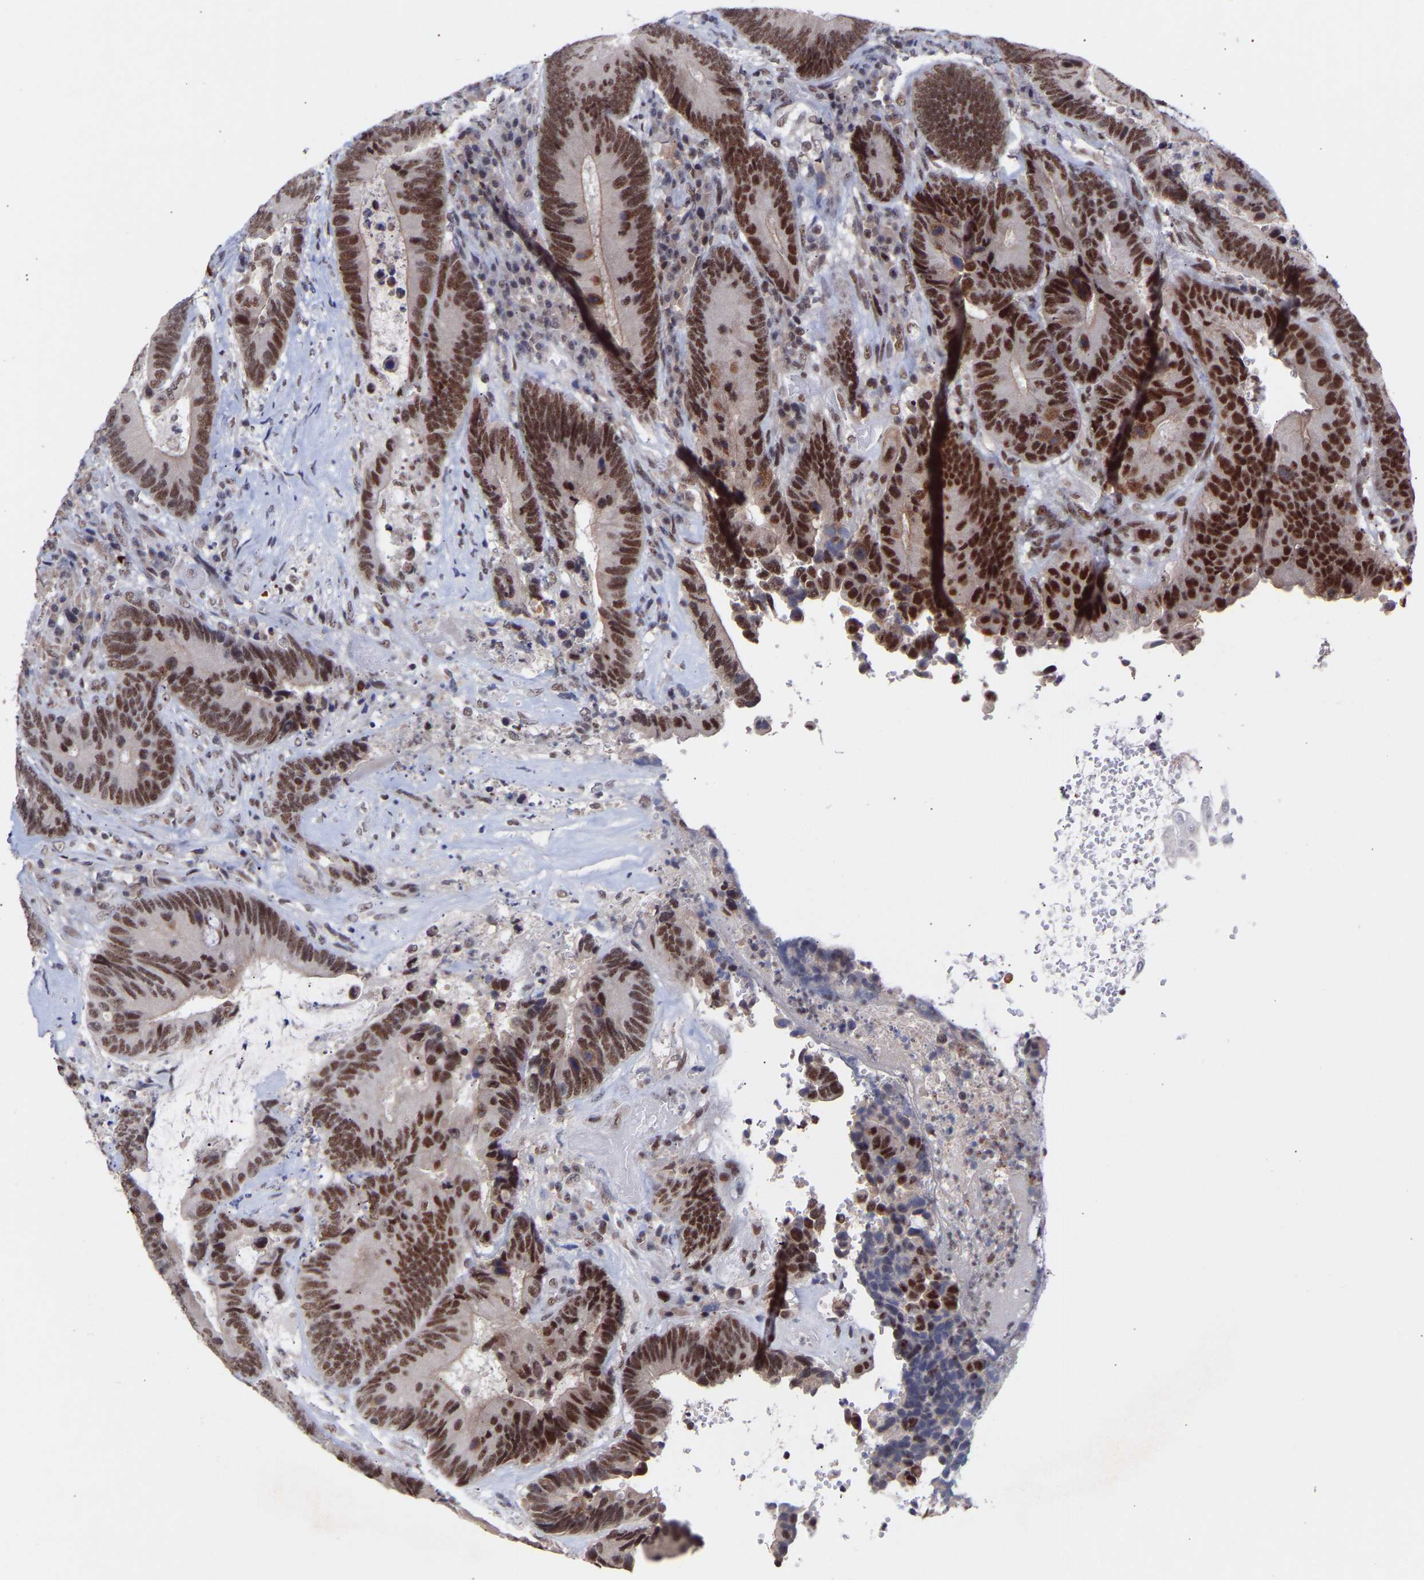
{"staining": {"intensity": "strong", "quantity": ">75%", "location": "nuclear"}, "tissue": "colorectal cancer", "cell_type": "Tumor cells", "image_type": "cancer", "snomed": [{"axis": "morphology", "description": "Adenocarcinoma, NOS"}, {"axis": "topography", "description": "Rectum"}], "caption": "Protein expression by immunohistochemistry displays strong nuclear expression in about >75% of tumor cells in colorectal cancer. (Brightfield microscopy of DAB IHC at high magnification).", "gene": "RBM15", "patient": {"sex": "female", "age": 89}}